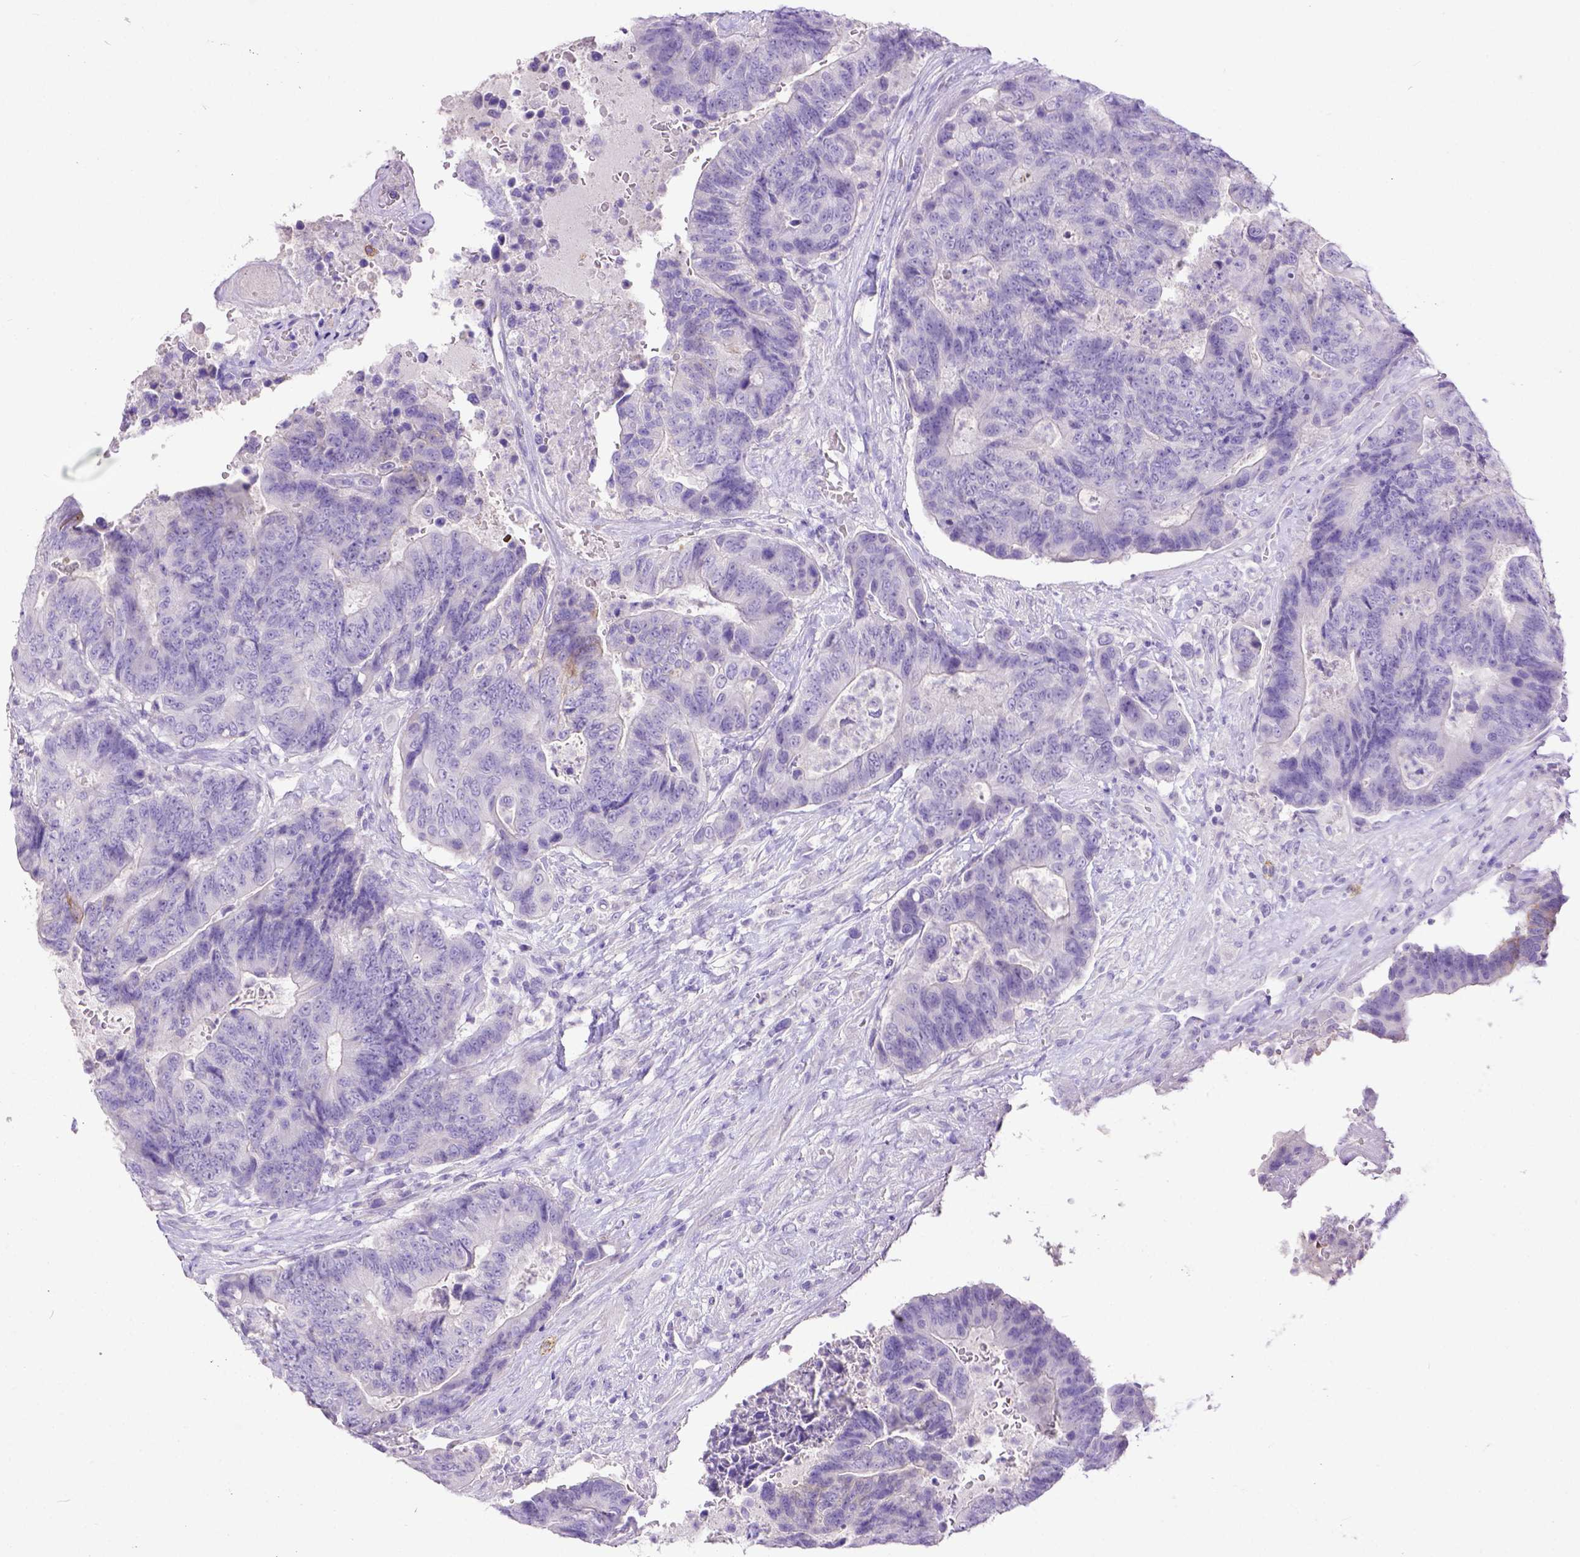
{"staining": {"intensity": "negative", "quantity": "none", "location": "none"}, "tissue": "colorectal cancer", "cell_type": "Tumor cells", "image_type": "cancer", "snomed": [{"axis": "morphology", "description": "Adenocarcinoma, NOS"}, {"axis": "topography", "description": "Colon"}], "caption": "There is no significant positivity in tumor cells of adenocarcinoma (colorectal).", "gene": "KIT", "patient": {"sex": "female", "age": 48}}